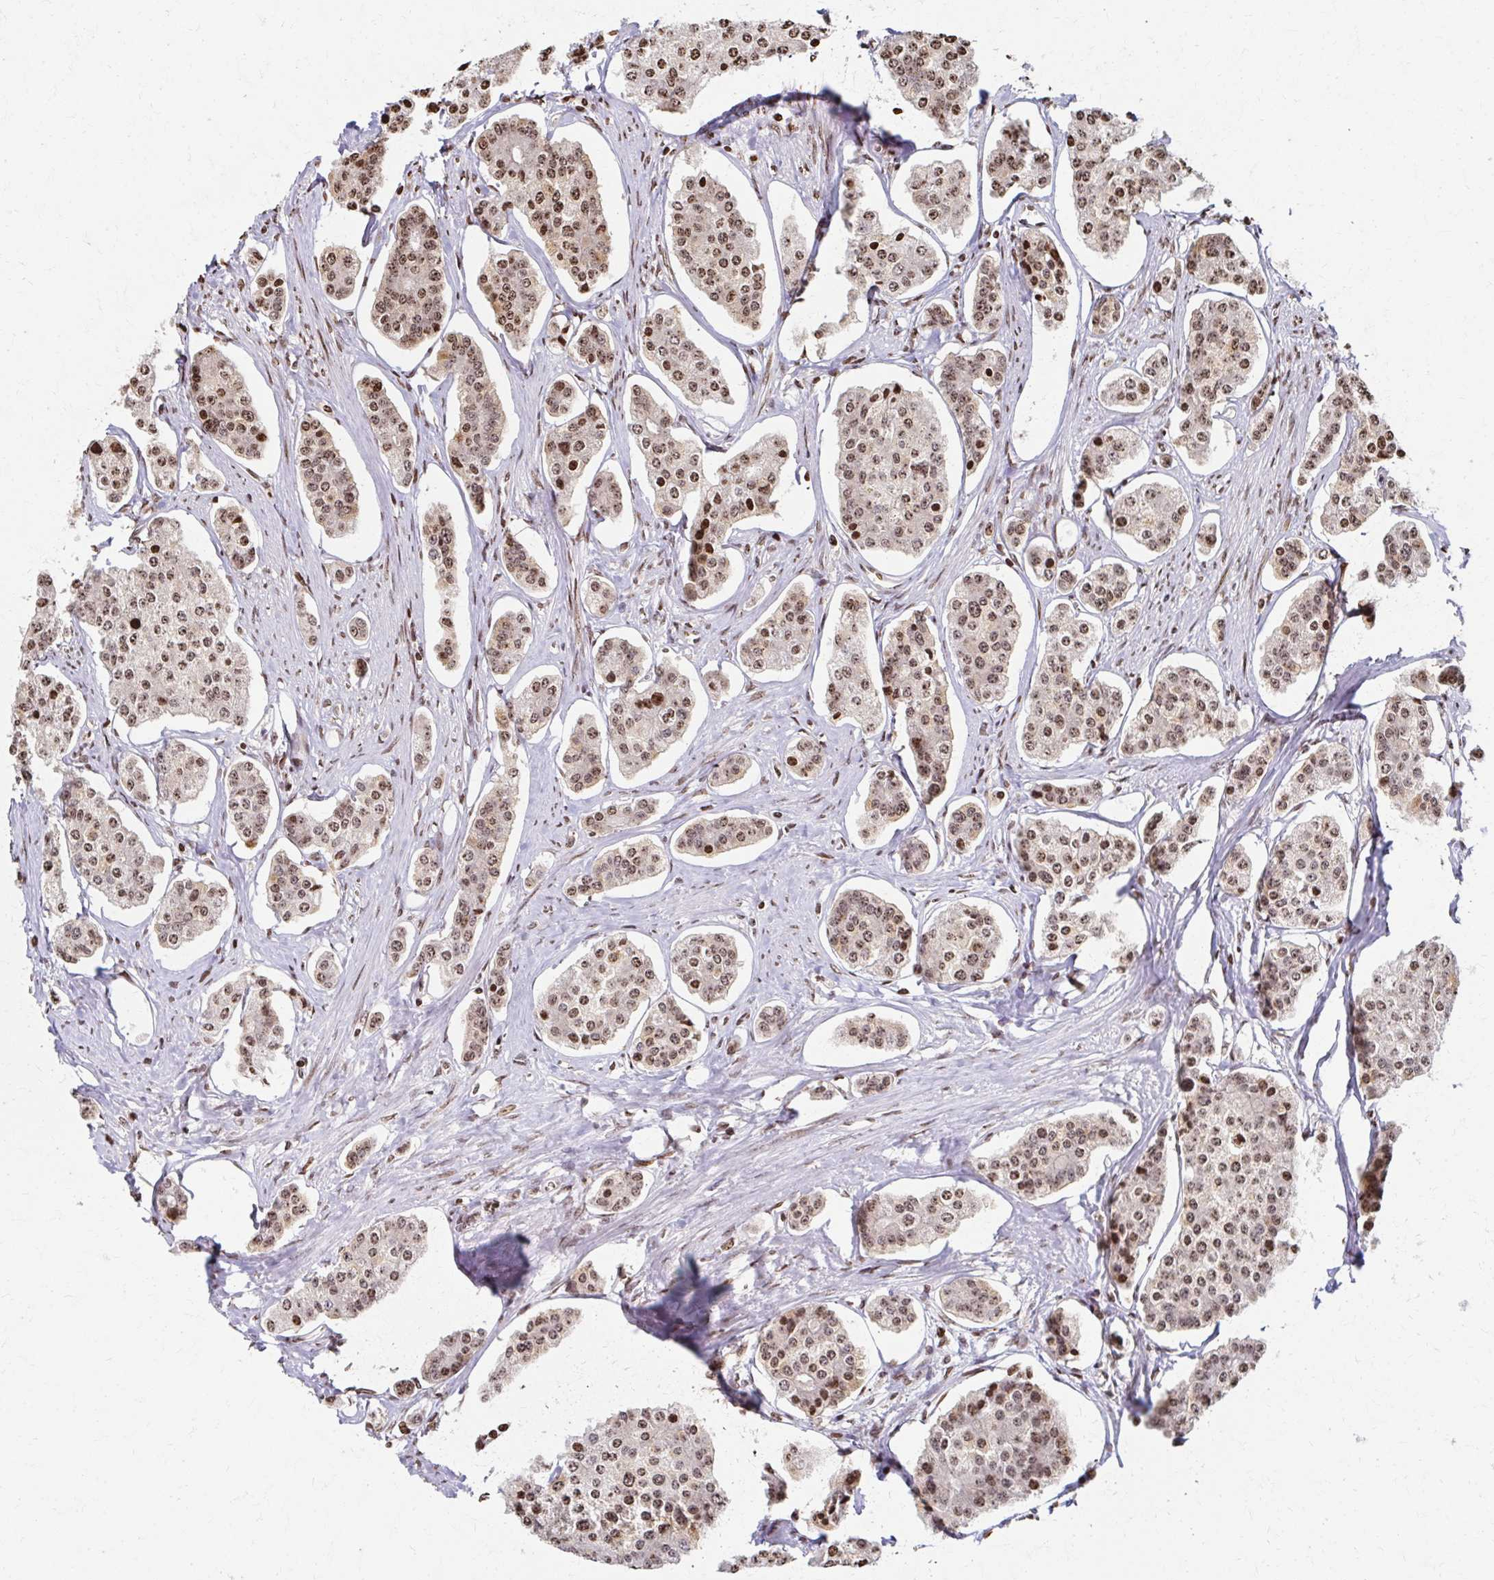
{"staining": {"intensity": "moderate", "quantity": ">75%", "location": "nuclear"}, "tissue": "carcinoid", "cell_type": "Tumor cells", "image_type": "cancer", "snomed": [{"axis": "morphology", "description": "Carcinoid, malignant, NOS"}, {"axis": "topography", "description": "Small intestine"}], "caption": "Immunohistochemistry of human malignant carcinoid demonstrates medium levels of moderate nuclear expression in about >75% of tumor cells. The staining was performed using DAB (3,3'-diaminobenzidine) to visualize the protein expression in brown, while the nuclei were stained in blue with hematoxylin (Magnification: 20x).", "gene": "PSMD7", "patient": {"sex": "female", "age": 65}}